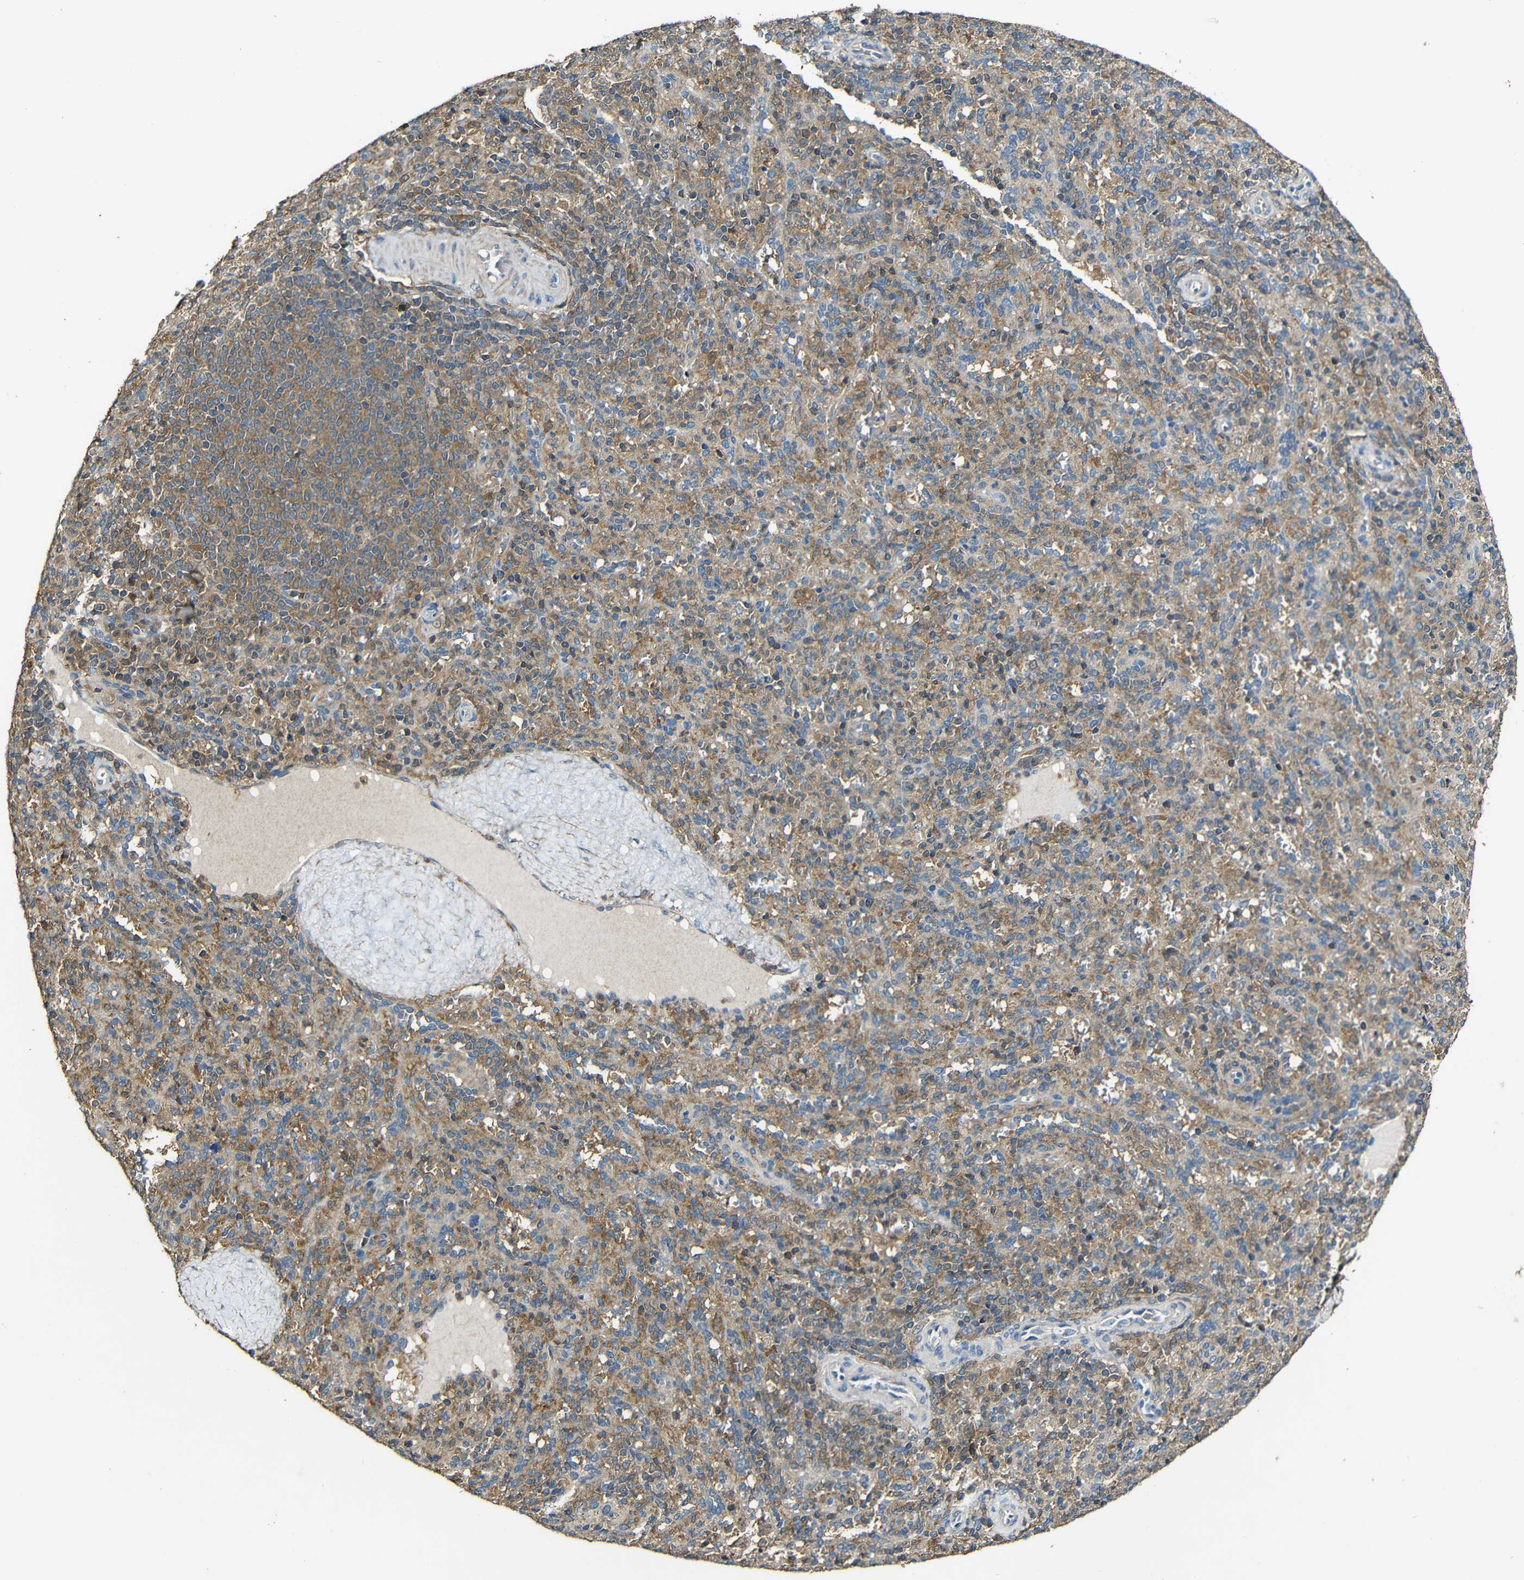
{"staining": {"intensity": "moderate", "quantity": ">75%", "location": "cytoplasmic/membranous"}, "tissue": "spleen", "cell_type": "Cells in red pulp", "image_type": "normal", "snomed": [{"axis": "morphology", "description": "Normal tissue, NOS"}, {"axis": "topography", "description": "Spleen"}], "caption": "Immunohistochemistry (IHC) photomicrograph of unremarkable spleen: human spleen stained using immunohistochemistry (IHC) exhibits medium levels of moderate protein expression localized specifically in the cytoplasmic/membranous of cells in red pulp, appearing as a cytoplasmic/membranous brown color.", "gene": "CASP8", "patient": {"sex": "male", "age": 36}}